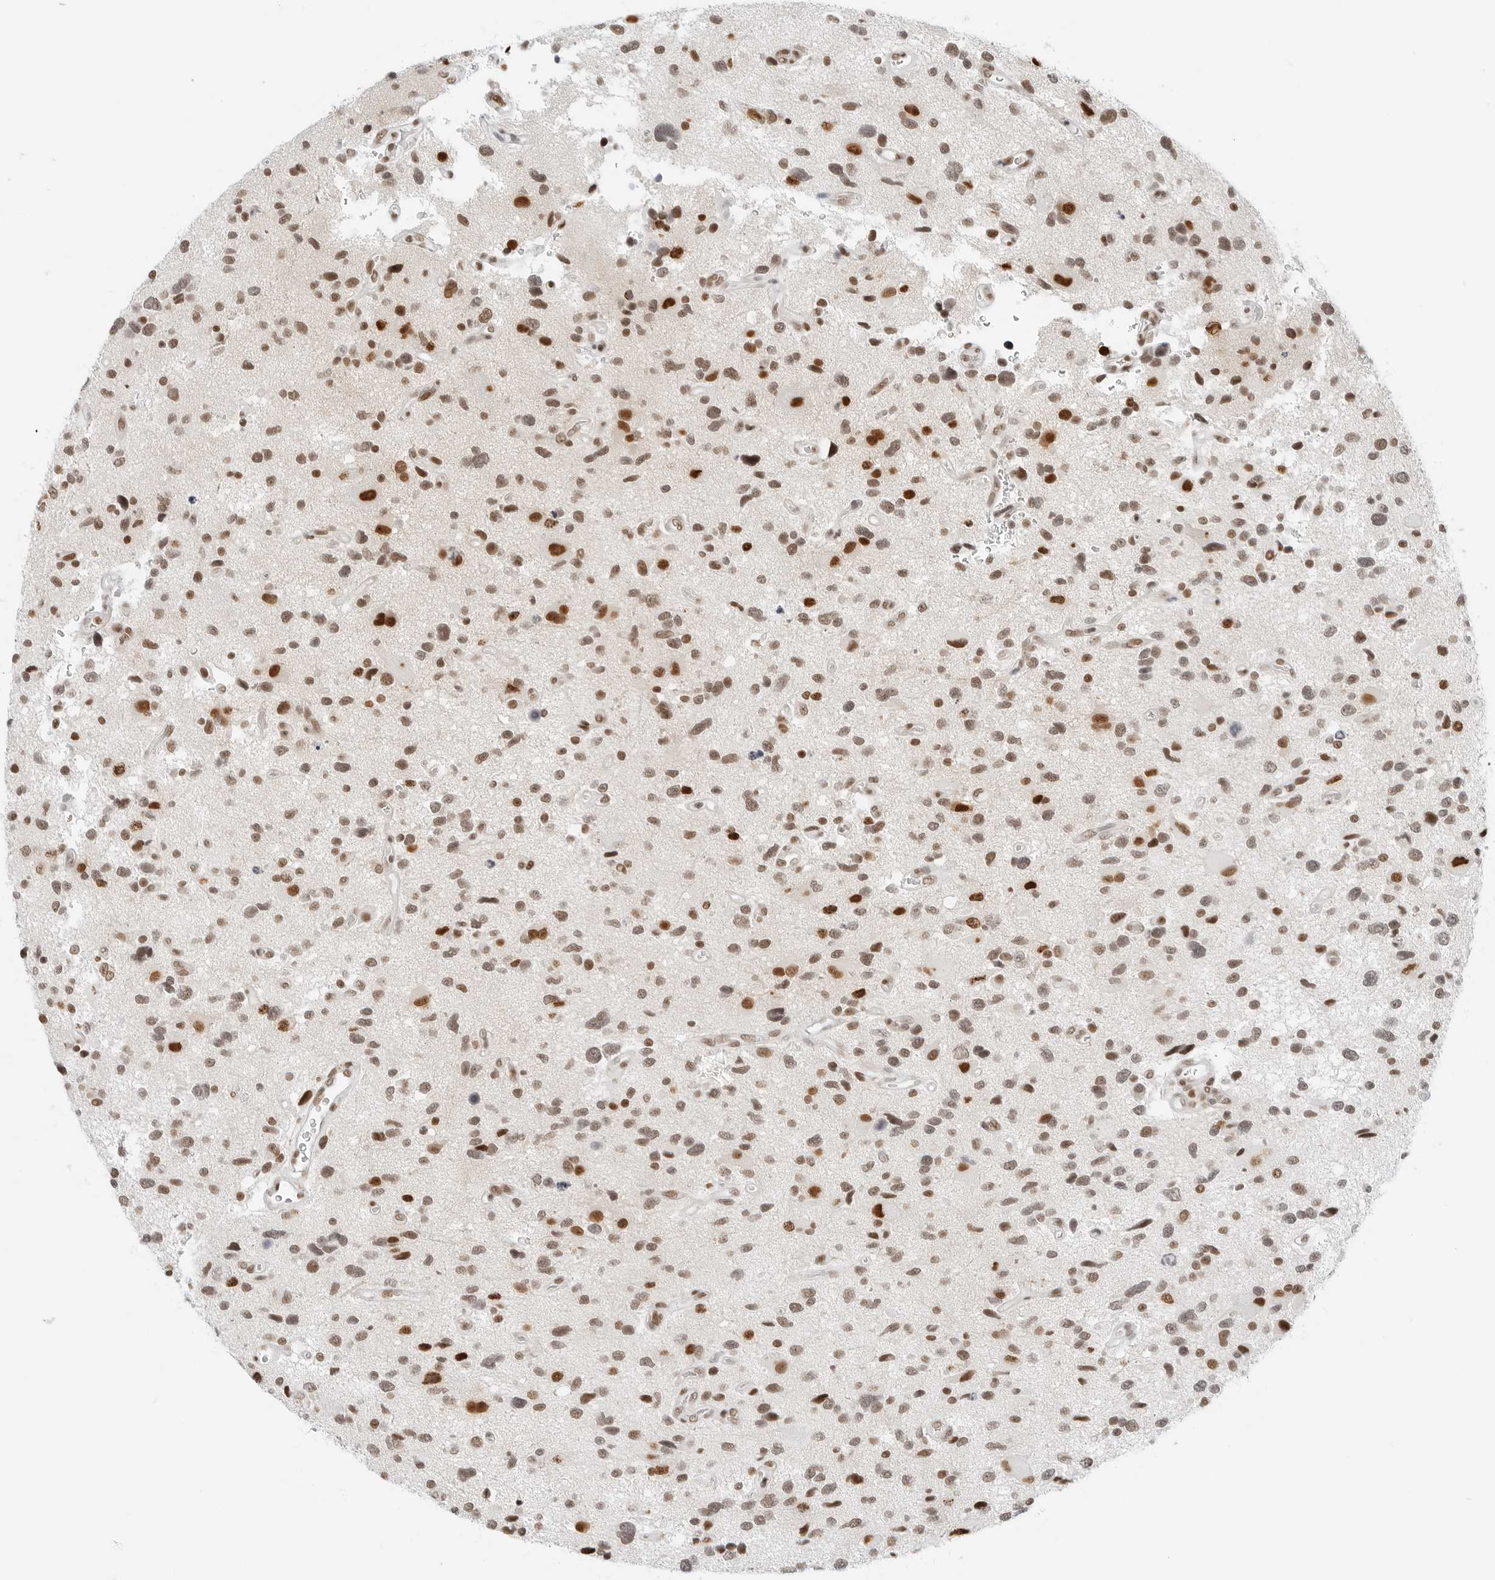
{"staining": {"intensity": "strong", "quantity": "25%-75%", "location": "nuclear"}, "tissue": "glioma", "cell_type": "Tumor cells", "image_type": "cancer", "snomed": [{"axis": "morphology", "description": "Glioma, malignant, High grade"}, {"axis": "topography", "description": "Brain"}], "caption": "Immunohistochemical staining of malignant glioma (high-grade) demonstrates strong nuclear protein positivity in approximately 25%-75% of tumor cells.", "gene": "CRTC2", "patient": {"sex": "male", "age": 33}}